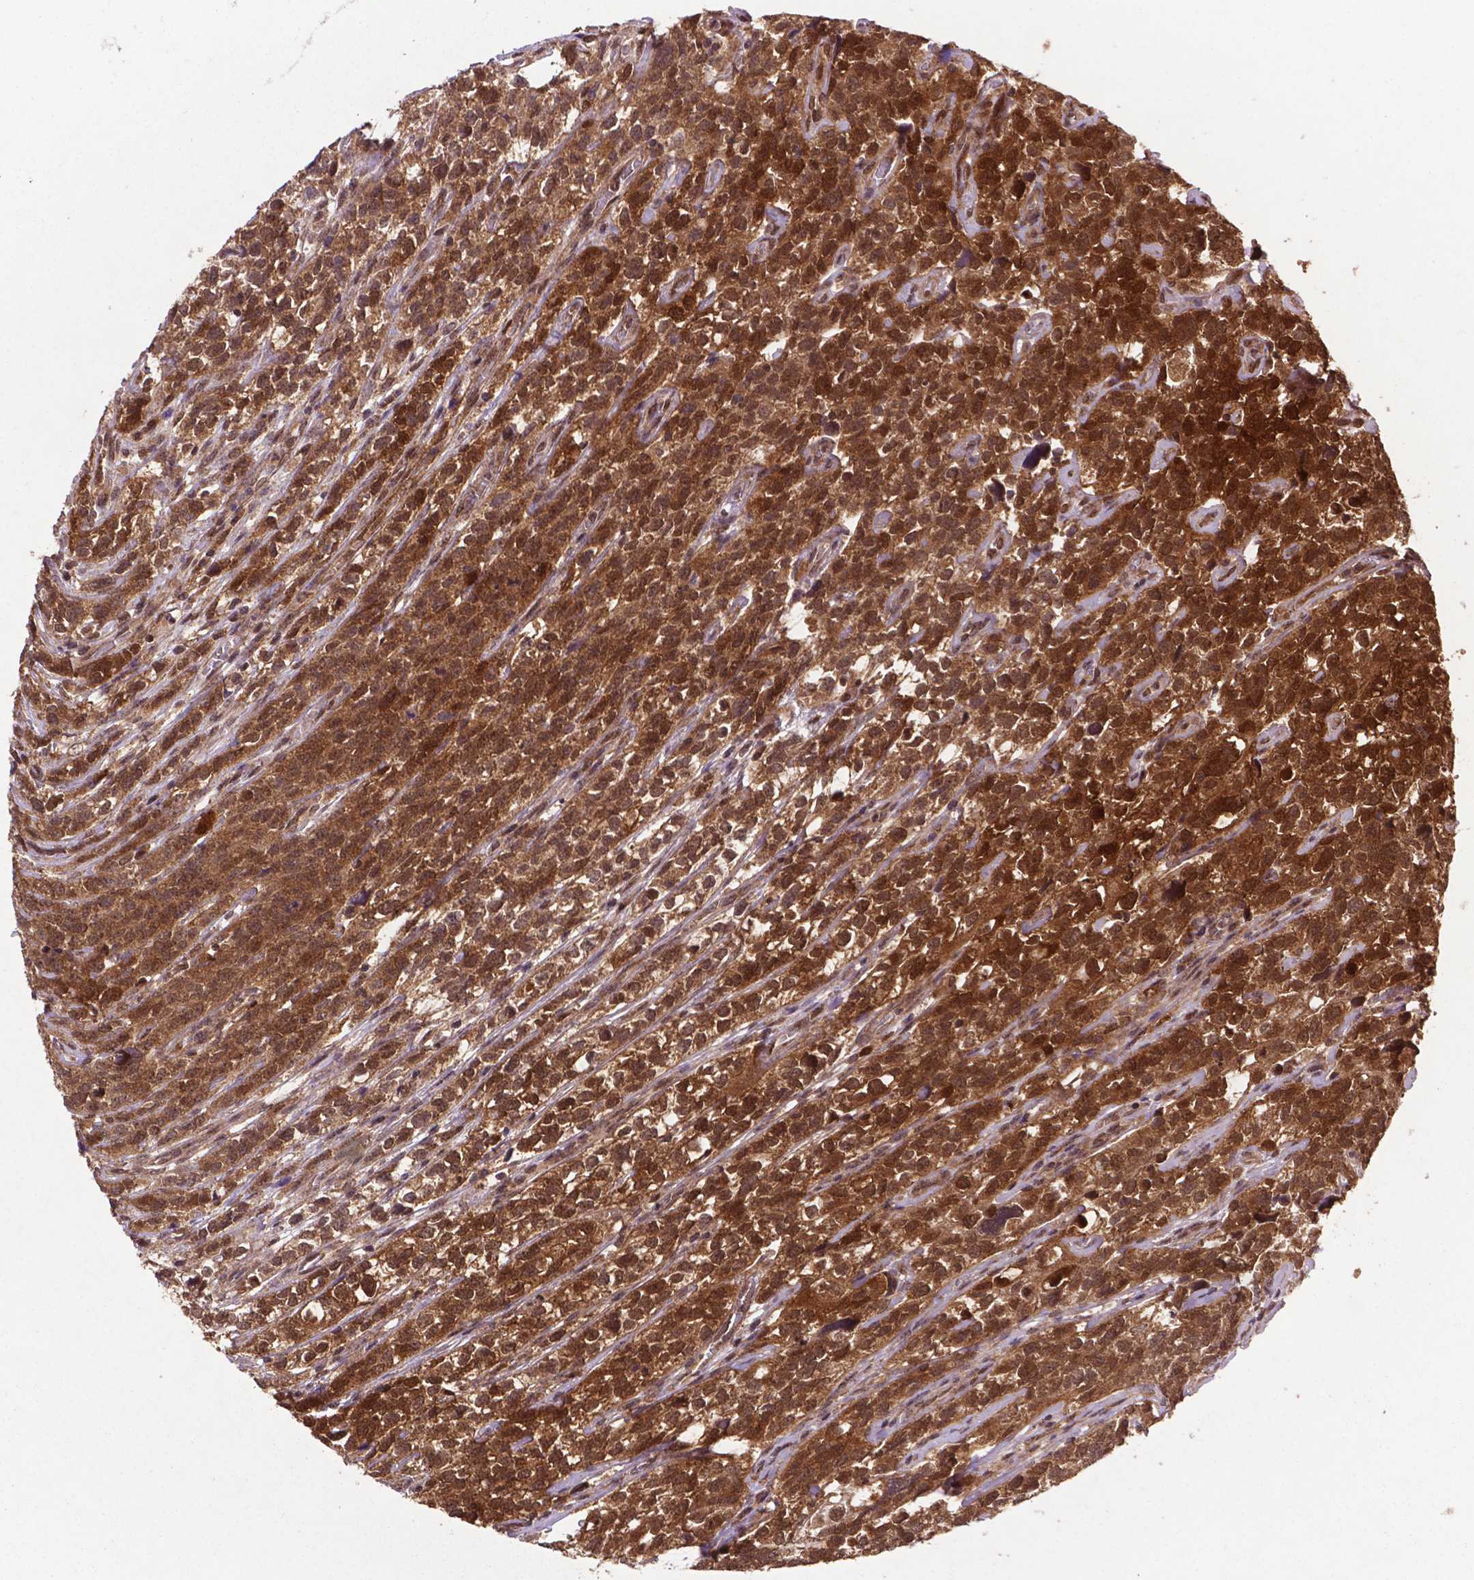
{"staining": {"intensity": "strong", "quantity": ">75%", "location": "cytoplasmic/membranous,nuclear"}, "tissue": "urothelial cancer", "cell_type": "Tumor cells", "image_type": "cancer", "snomed": [{"axis": "morphology", "description": "Urothelial carcinoma, High grade"}, {"axis": "topography", "description": "Urinary bladder"}], "caption": "This image exhibits high-grade urothelial carcinoma stained with immunohistochemistry to label a protein in brown. The cytoplasmic/membranous and nuclear of tumor cells show strong positivity for the protein. Nuclei are counter-stained blue.", "gene": "UBE2L6", "patient": {"sex": "female", "age": 58}}